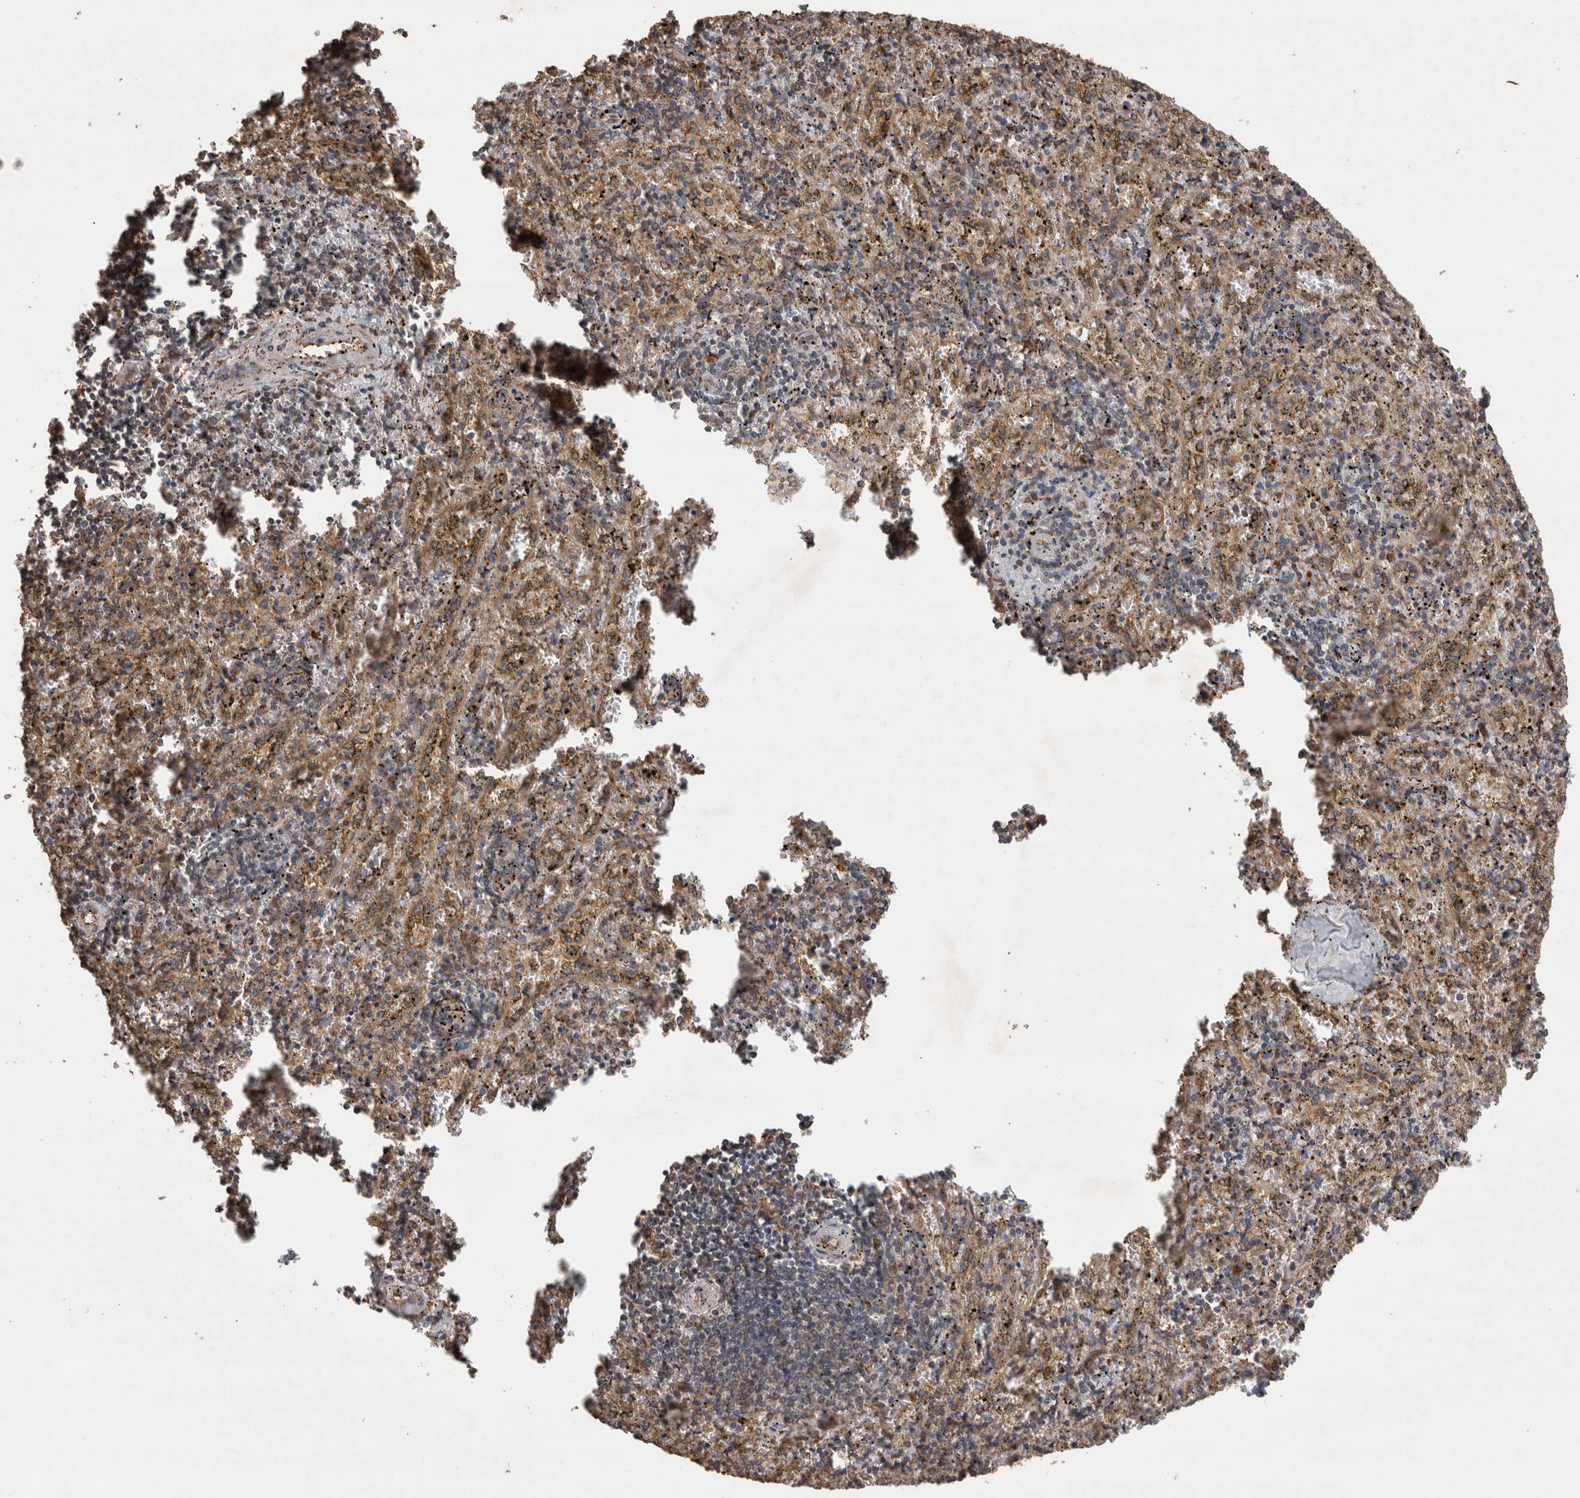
{"staining": {"intensity": "moderate", "quantity": ">75%", "location": "cytoplasmic/membranous"}, "tissue": "spleen", "cell_type": "Cells in red pulp", "image_type": "normal", "snomed": [{"axis": "morphology", "description": "Normal tissue, NOS"}, {"axis": "topography", "description": "Spleen"}], "caption": "Cells in red pulp reveal medium levels of moderate cytoplasmic/membranous positivity in about >75% of cells in benign human spleen.", "gene": "OTUD7B", "patient": {"sex": "male", "age": 11}}